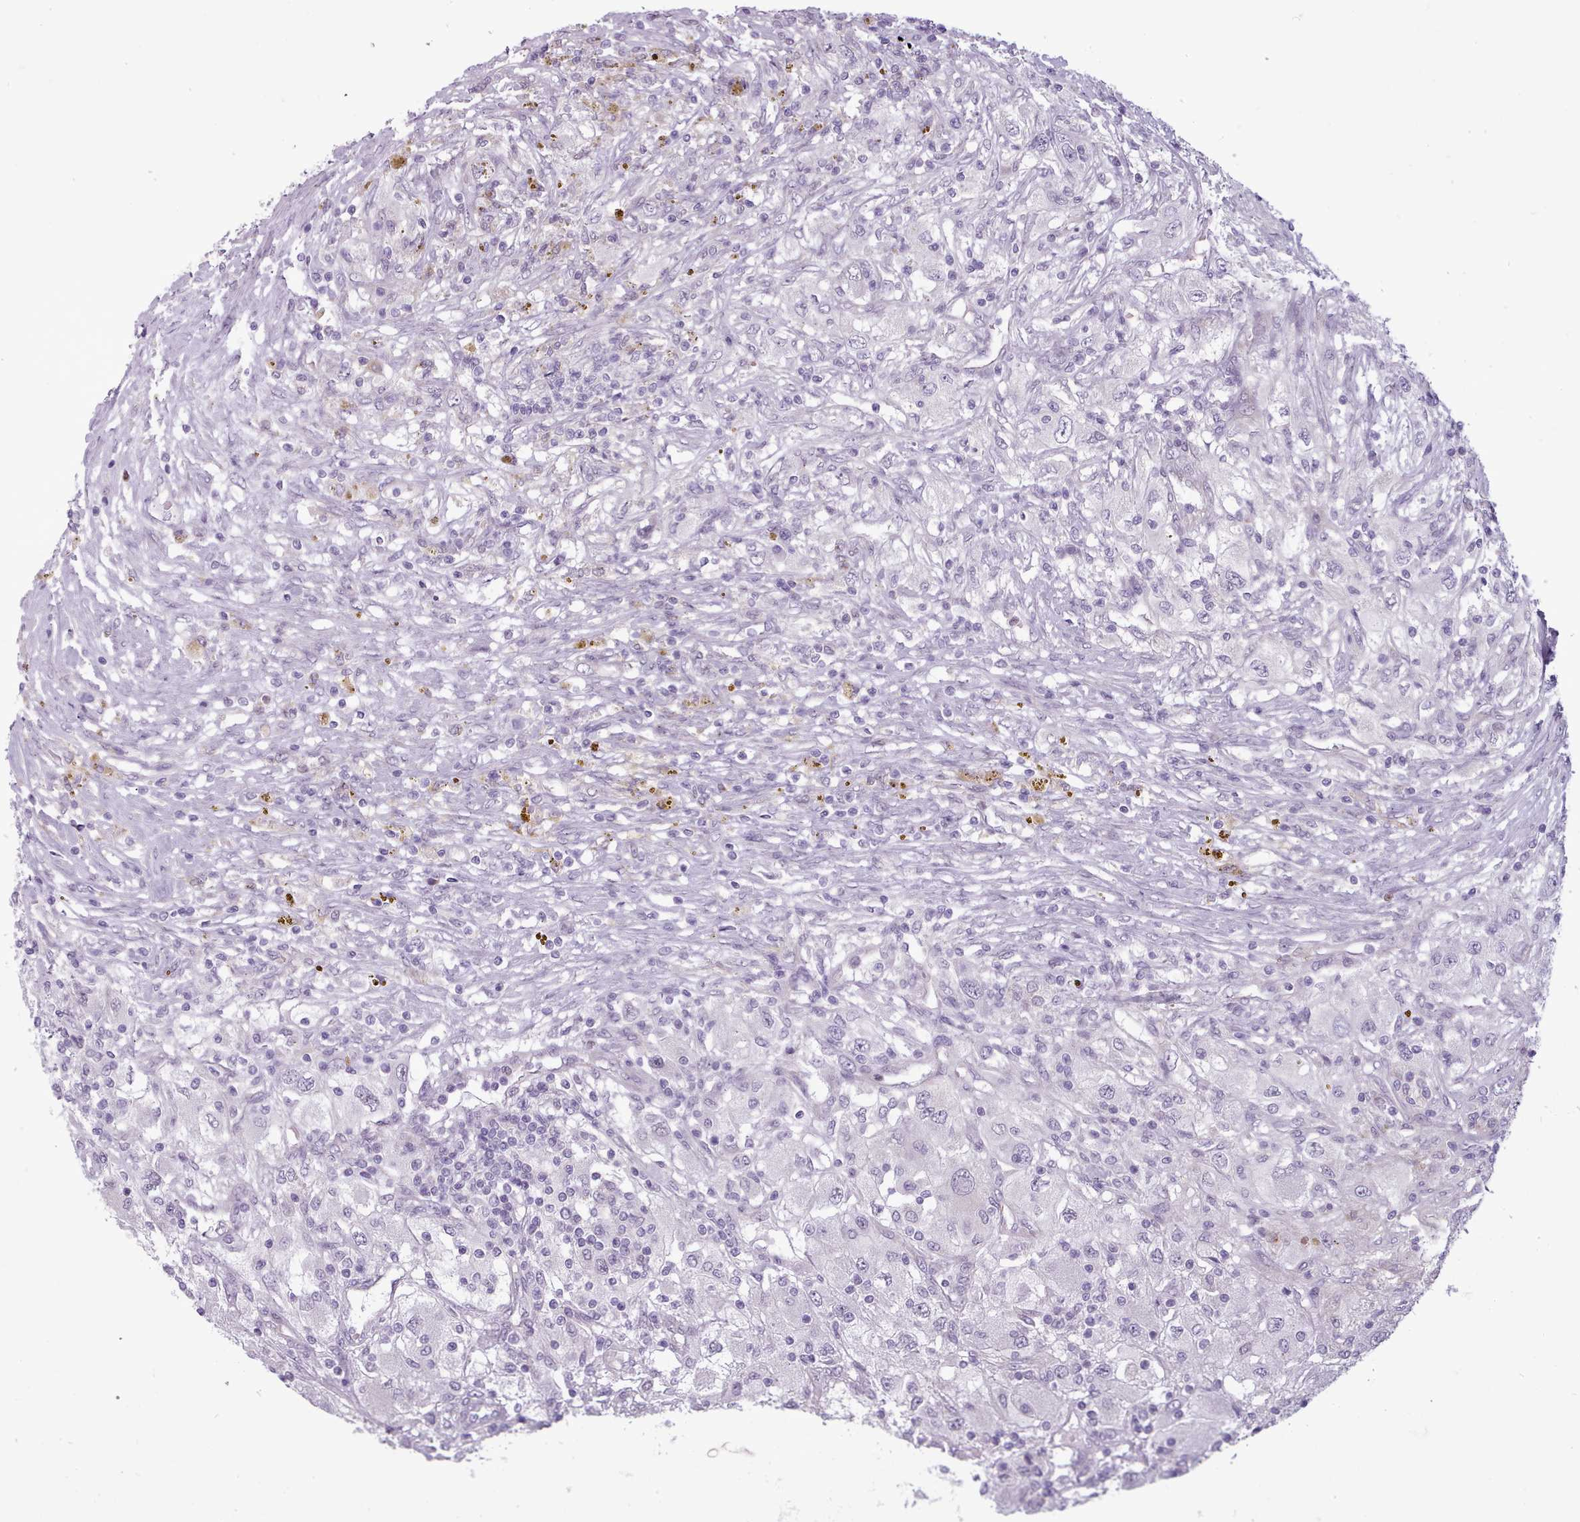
{"staining": {"intensity": "negative", "quantity": "none", "location": "none"}, "tissue": "renal cancer", "cell_type": "Tumor cells", "image_type": "cancer", "snomed": [{"axis": "morphology", "description": "Adenocarcinoma, NOS"}, {"axis": "topography", "description": "Kidney"}], "caption": "A micrograph of renal adenocarcinoma stained for a protein shows no brown staining in tumor cells.", "gene": "SLURP1", "patient": {"sex": "female", "age": 67}}